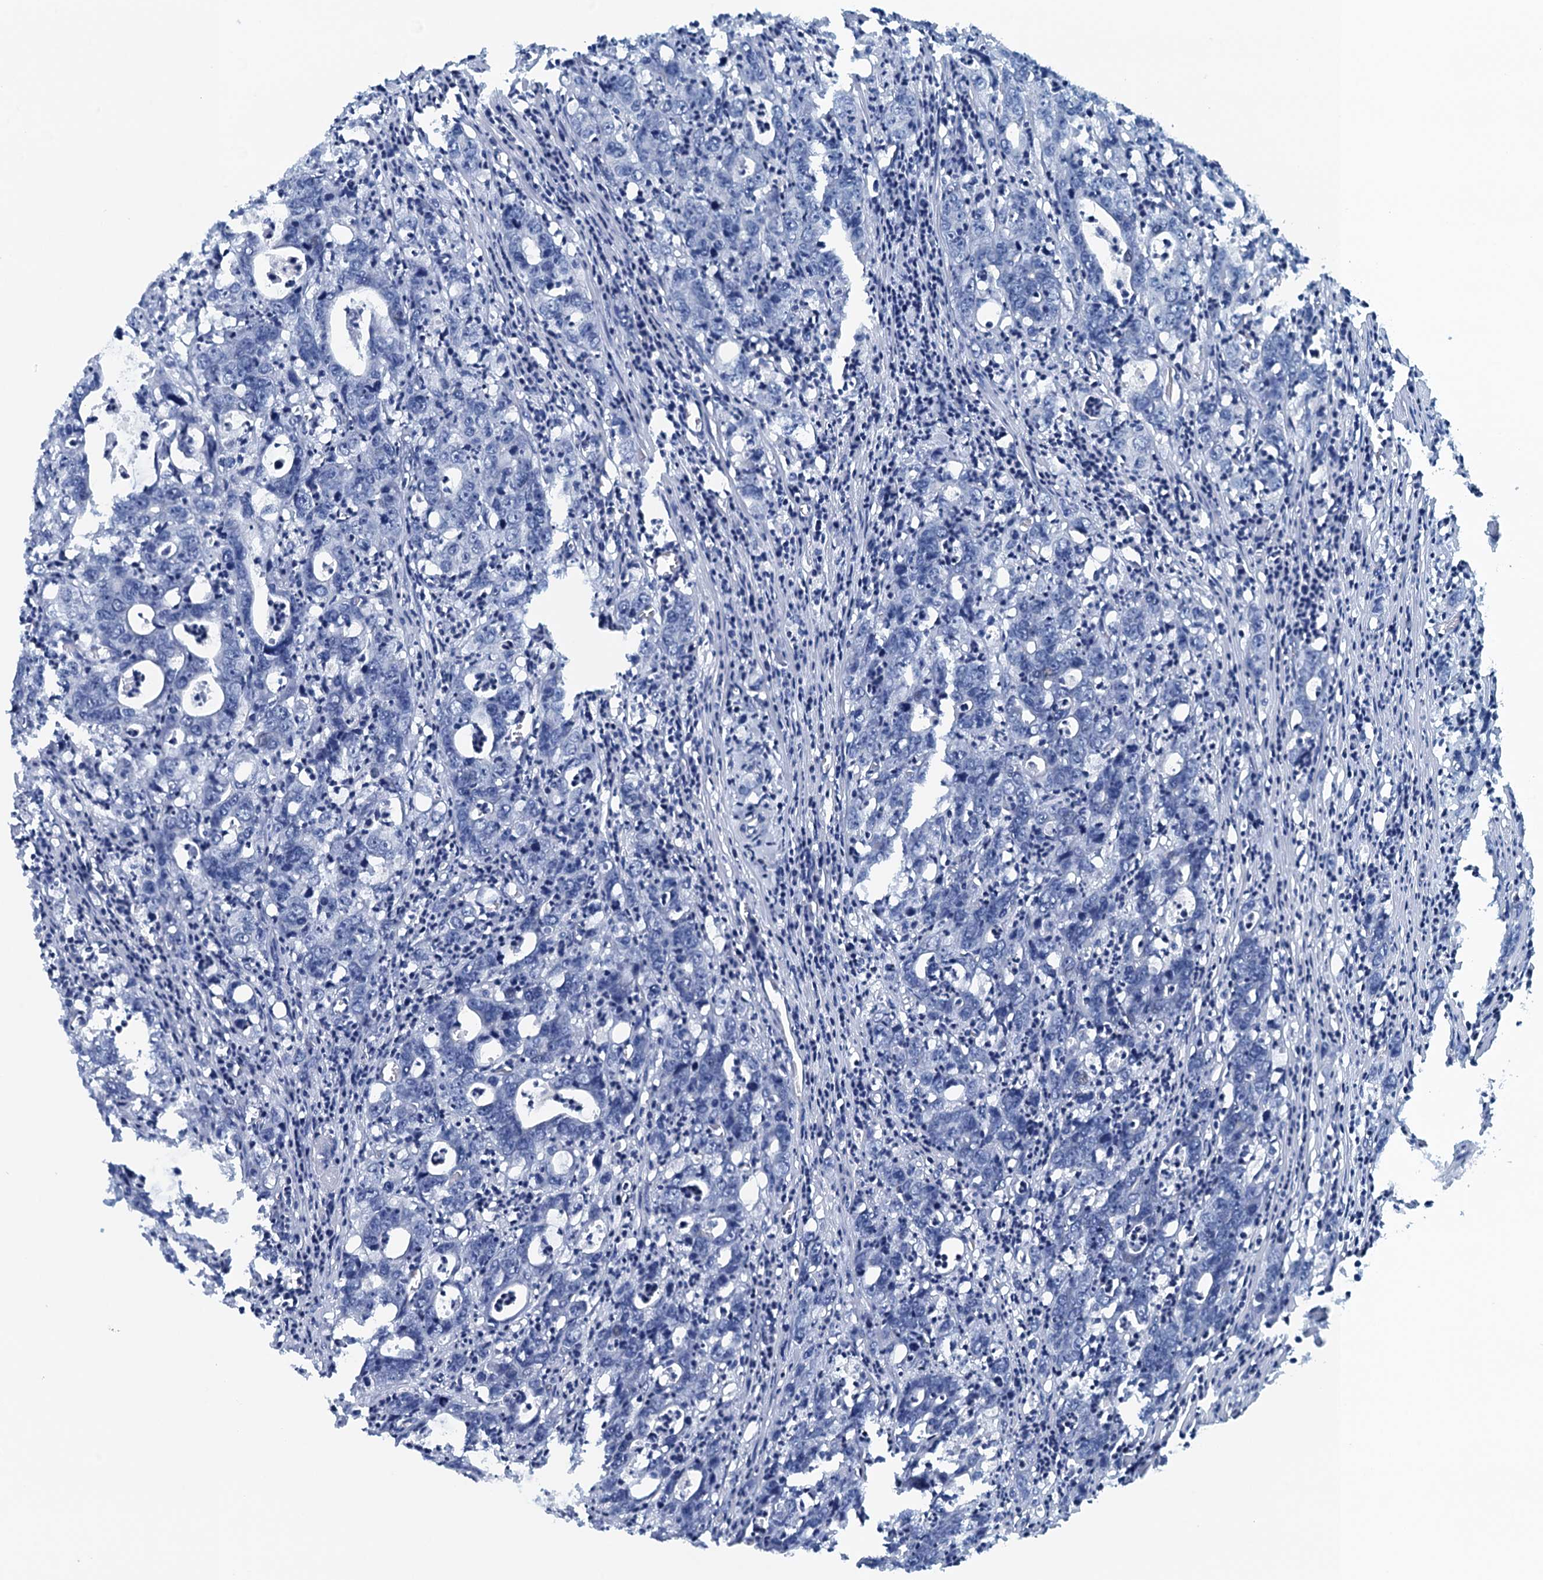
{"staining": {"intensity": "negative", "quantity": "none", "location": "none"}, "tissue": "colorectal cancer", "cell_type": "Tumor cells", "image_type": "cancer", "snomed": [{"axis": "morphology", "description": "Adenocarcinoma, NOS"}, {"axis": "topography", "description": "Colon"}], "caption": "An image of colorectal adenocarcinoma stained for a protein reveals no brown staining in tumor cells. (Brightfield microscopy of DAB immunohistochemistry at high magnification).", "gene": "CBLIF", "patient": {"sex": "female", "age": 75}}